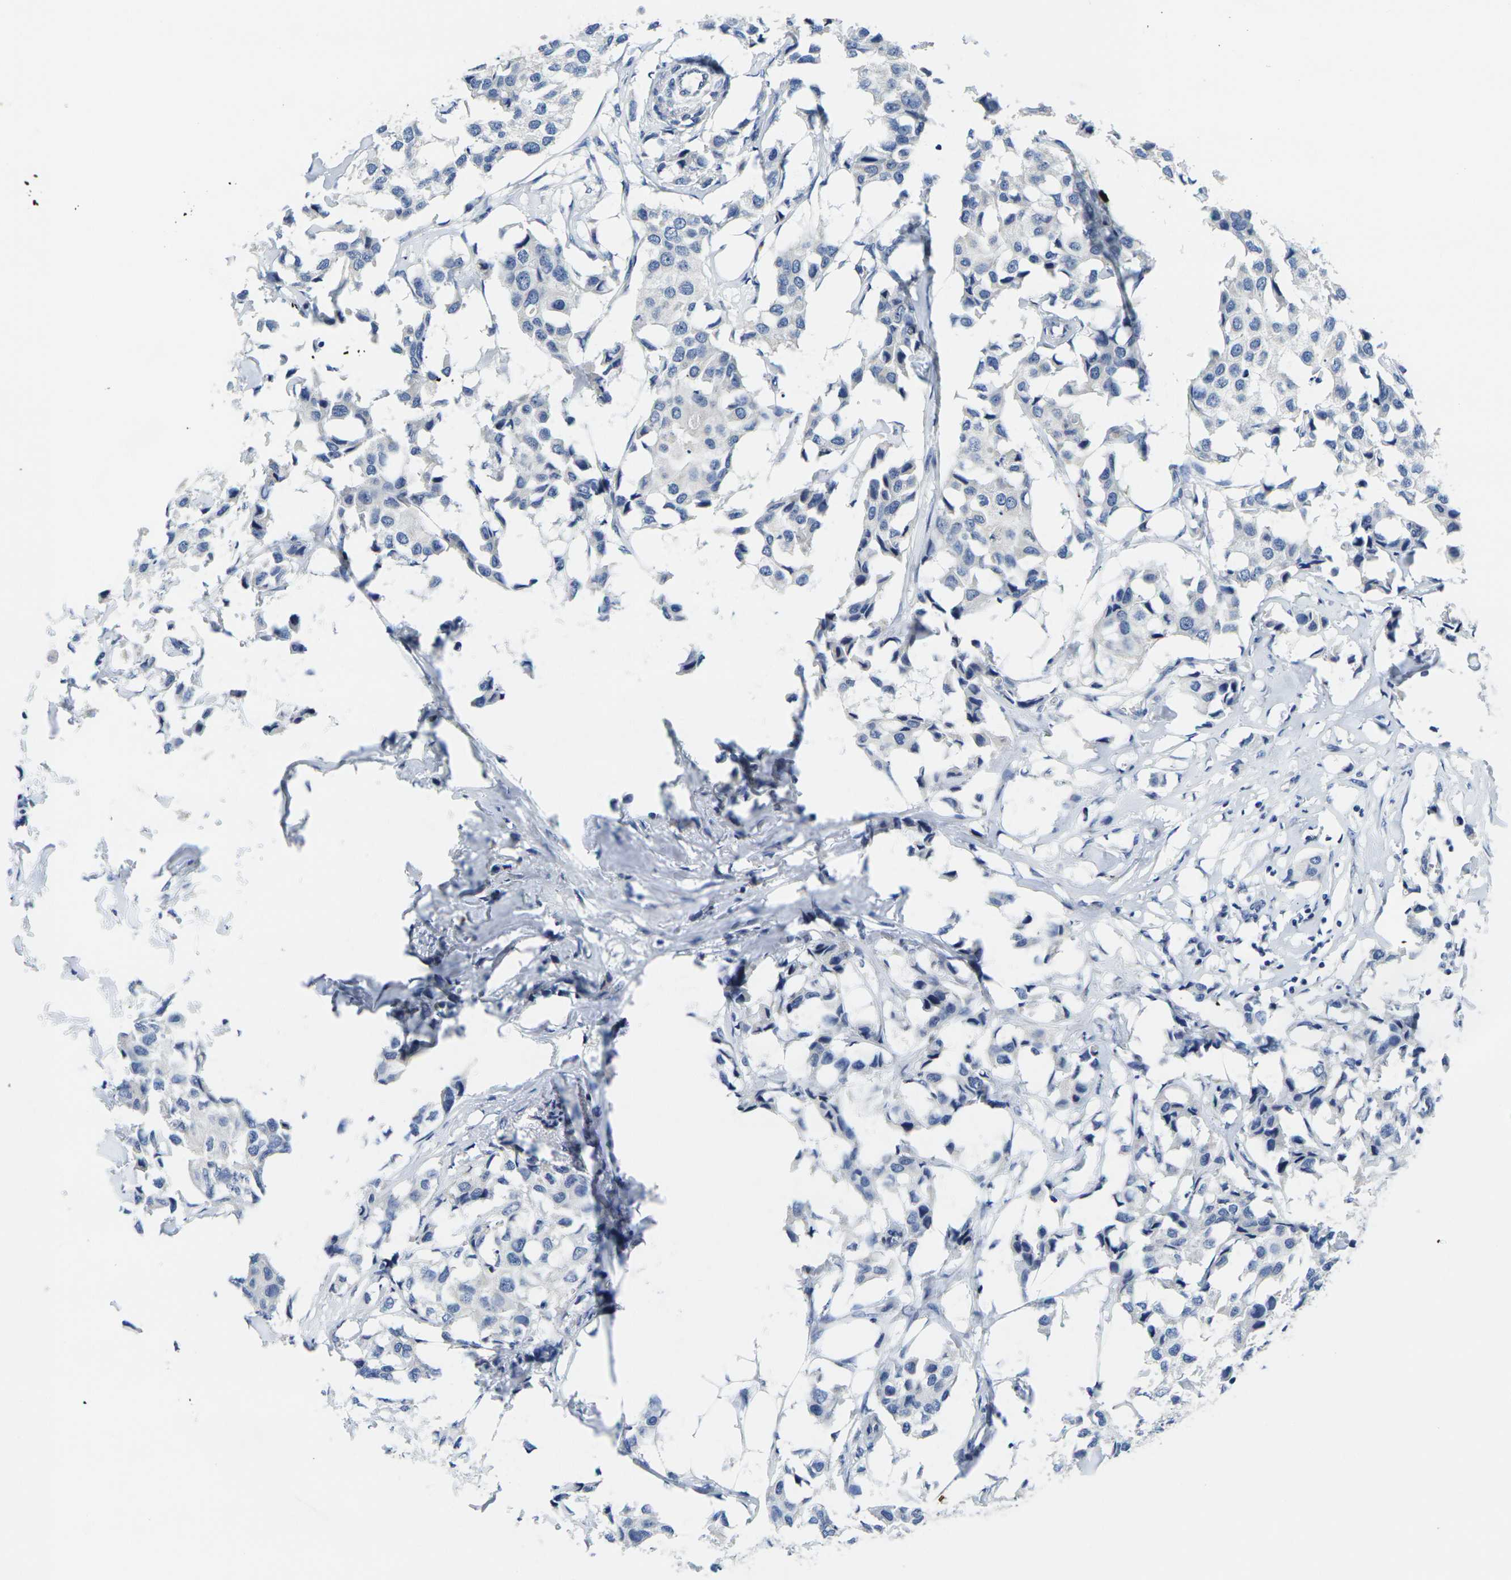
{"staining": {"intensity": "negative", "quantity": "none", "location": "none"}, "tissue": "breast cancer", "cell_type": "Tumor cells", "image_type": "cancer", "snomed": [{"axis": "morphology", "description": "Duct carcinoma"}, {"axis": "topography", "description": "Breast"}], "caption": "Immunohistochemistry (IHC) of human breast cancer reveals no expression in tumor cells.", "gene": "CRK", "patient": {"sex": "female", "age": 80}}